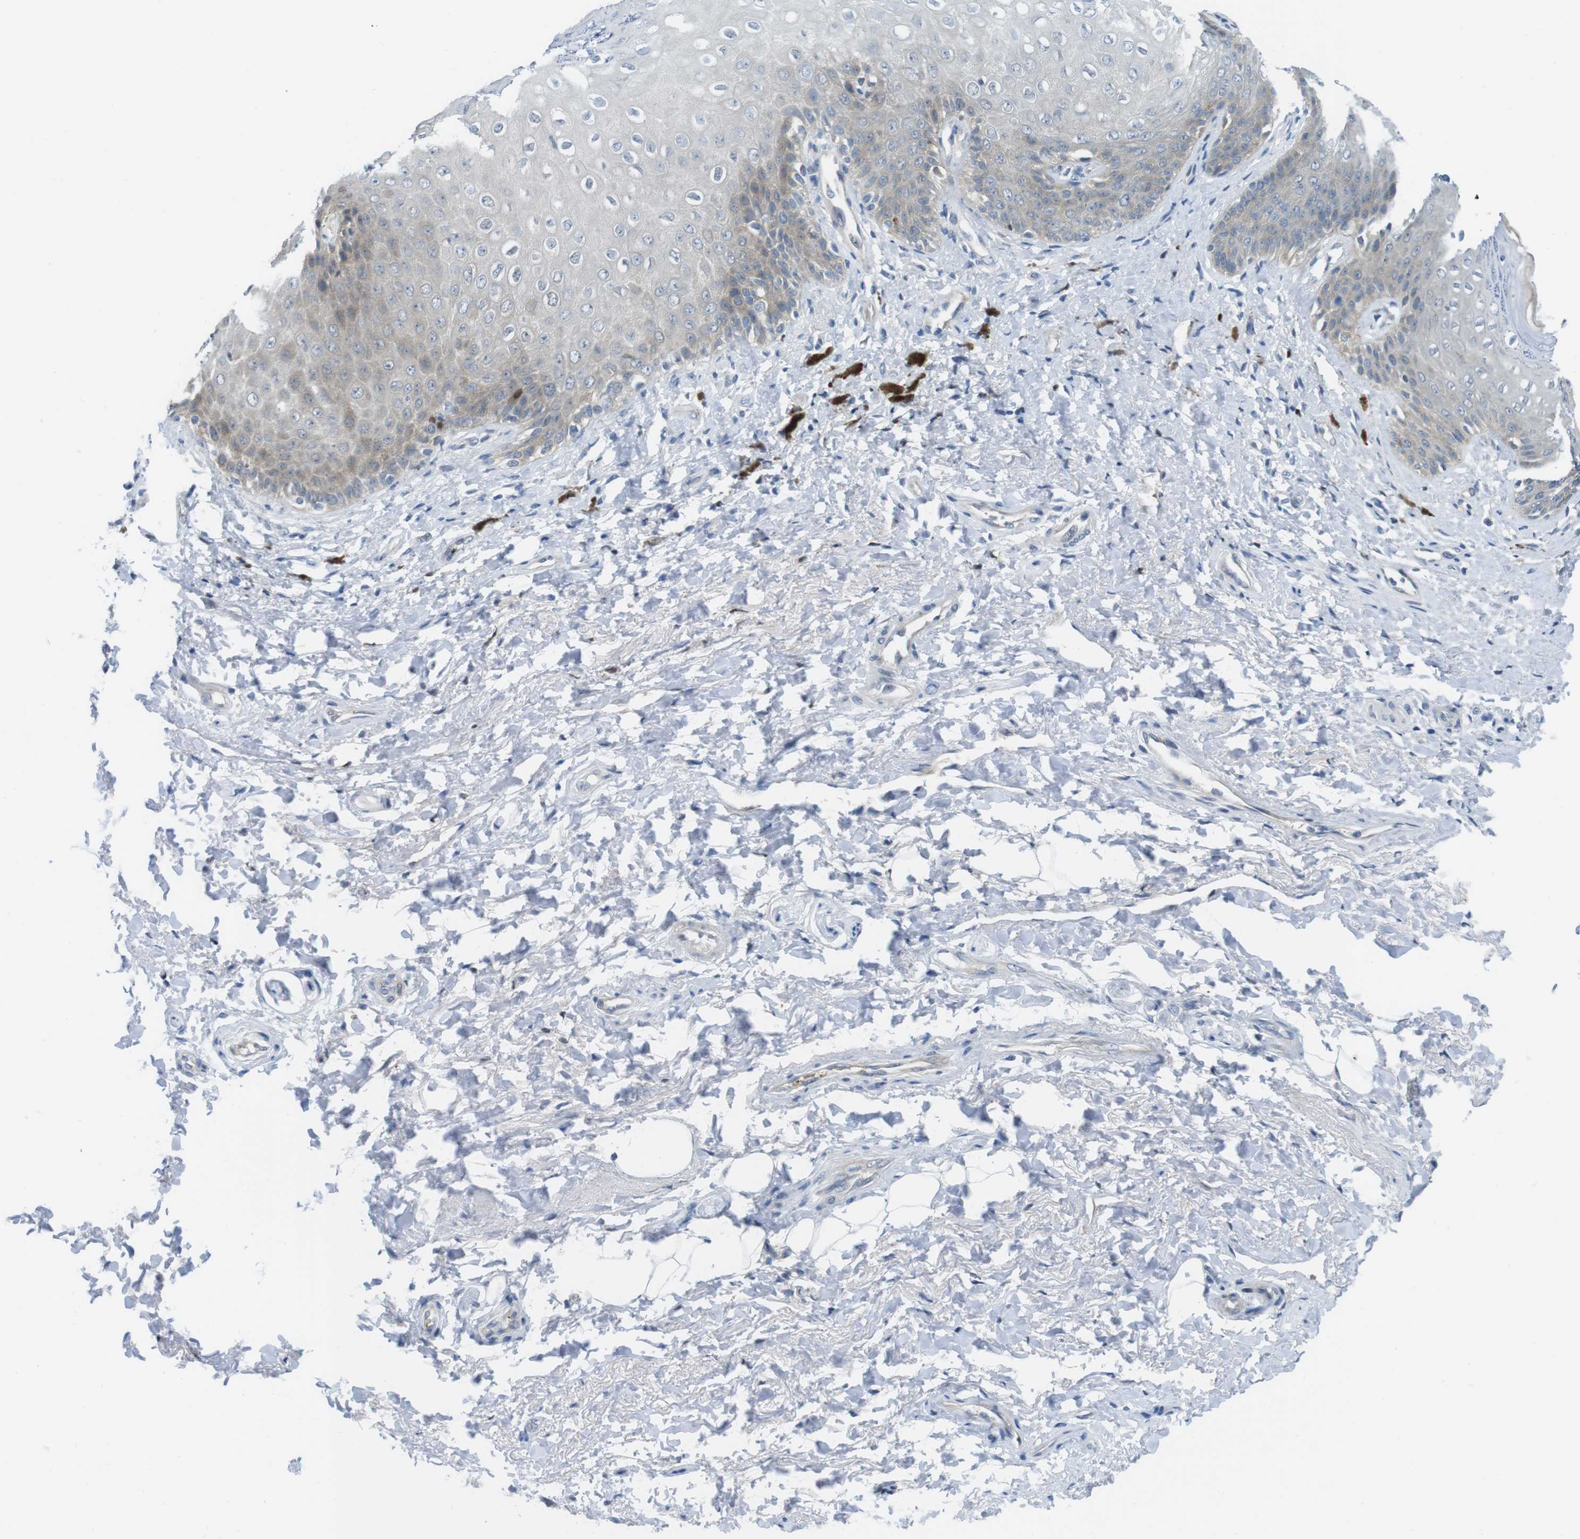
{"staining": {"intensity": "weak", "quantity": "25%-75%", "location": "cytoplasmic/membranous"}, "tissue": "skin", "cell_type": "Epidermal cells", "image_type": "normal", "snomed": [{"axis": "morphology", "description": "Normal tissue, NOS"}, {"axis": "topography", "description": "Anal"}], "caption": "Skin stained for a protein (brown) demonstrates weak cytoplasmic/membranous positive staining in approximately 25%-75% of epidermal cells.", "gene": "CASP2", "patient": {"sex": "female", "age": 46}}